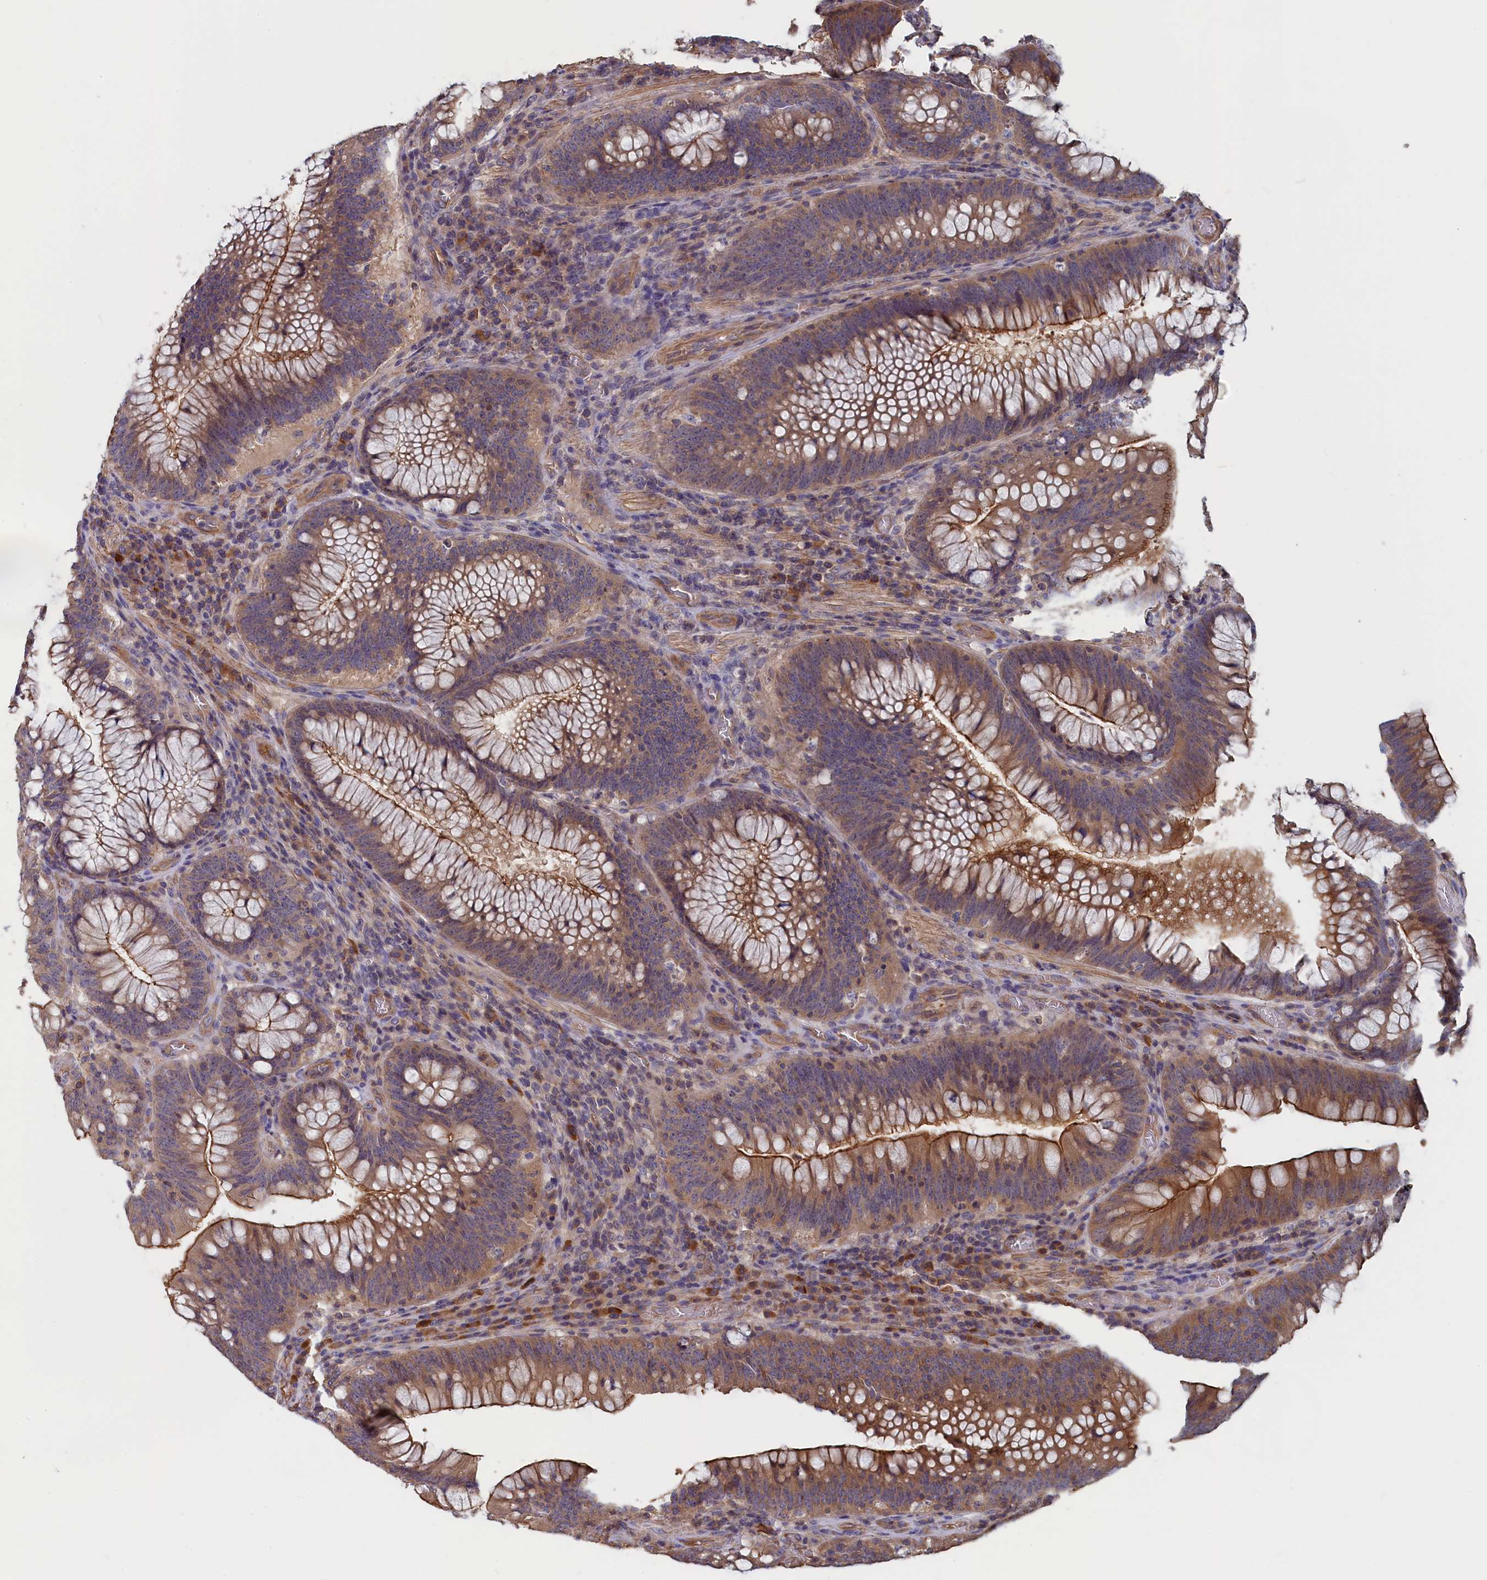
{"staining": {"intensity": "moderate", "quantity": ">75%", "location": "cytoplasmic/membranous"}, "tissue": "colorectal cancer", "cell_type": "Tumor cells", "image_type": "cancer", "snomed": [{"axis": "morphology", "description": "Normal tissue, NOS"}, {"axis": "topography", "description": "Colon"}], "caption": "Immunohistochemistry of colorectal cancer shows medium levels of moderate cytoplasmic/membranous expression in about >75% of tumor cells.", "gene": "ANKRD2", "patient": {"sex": "female", "age": 82}}